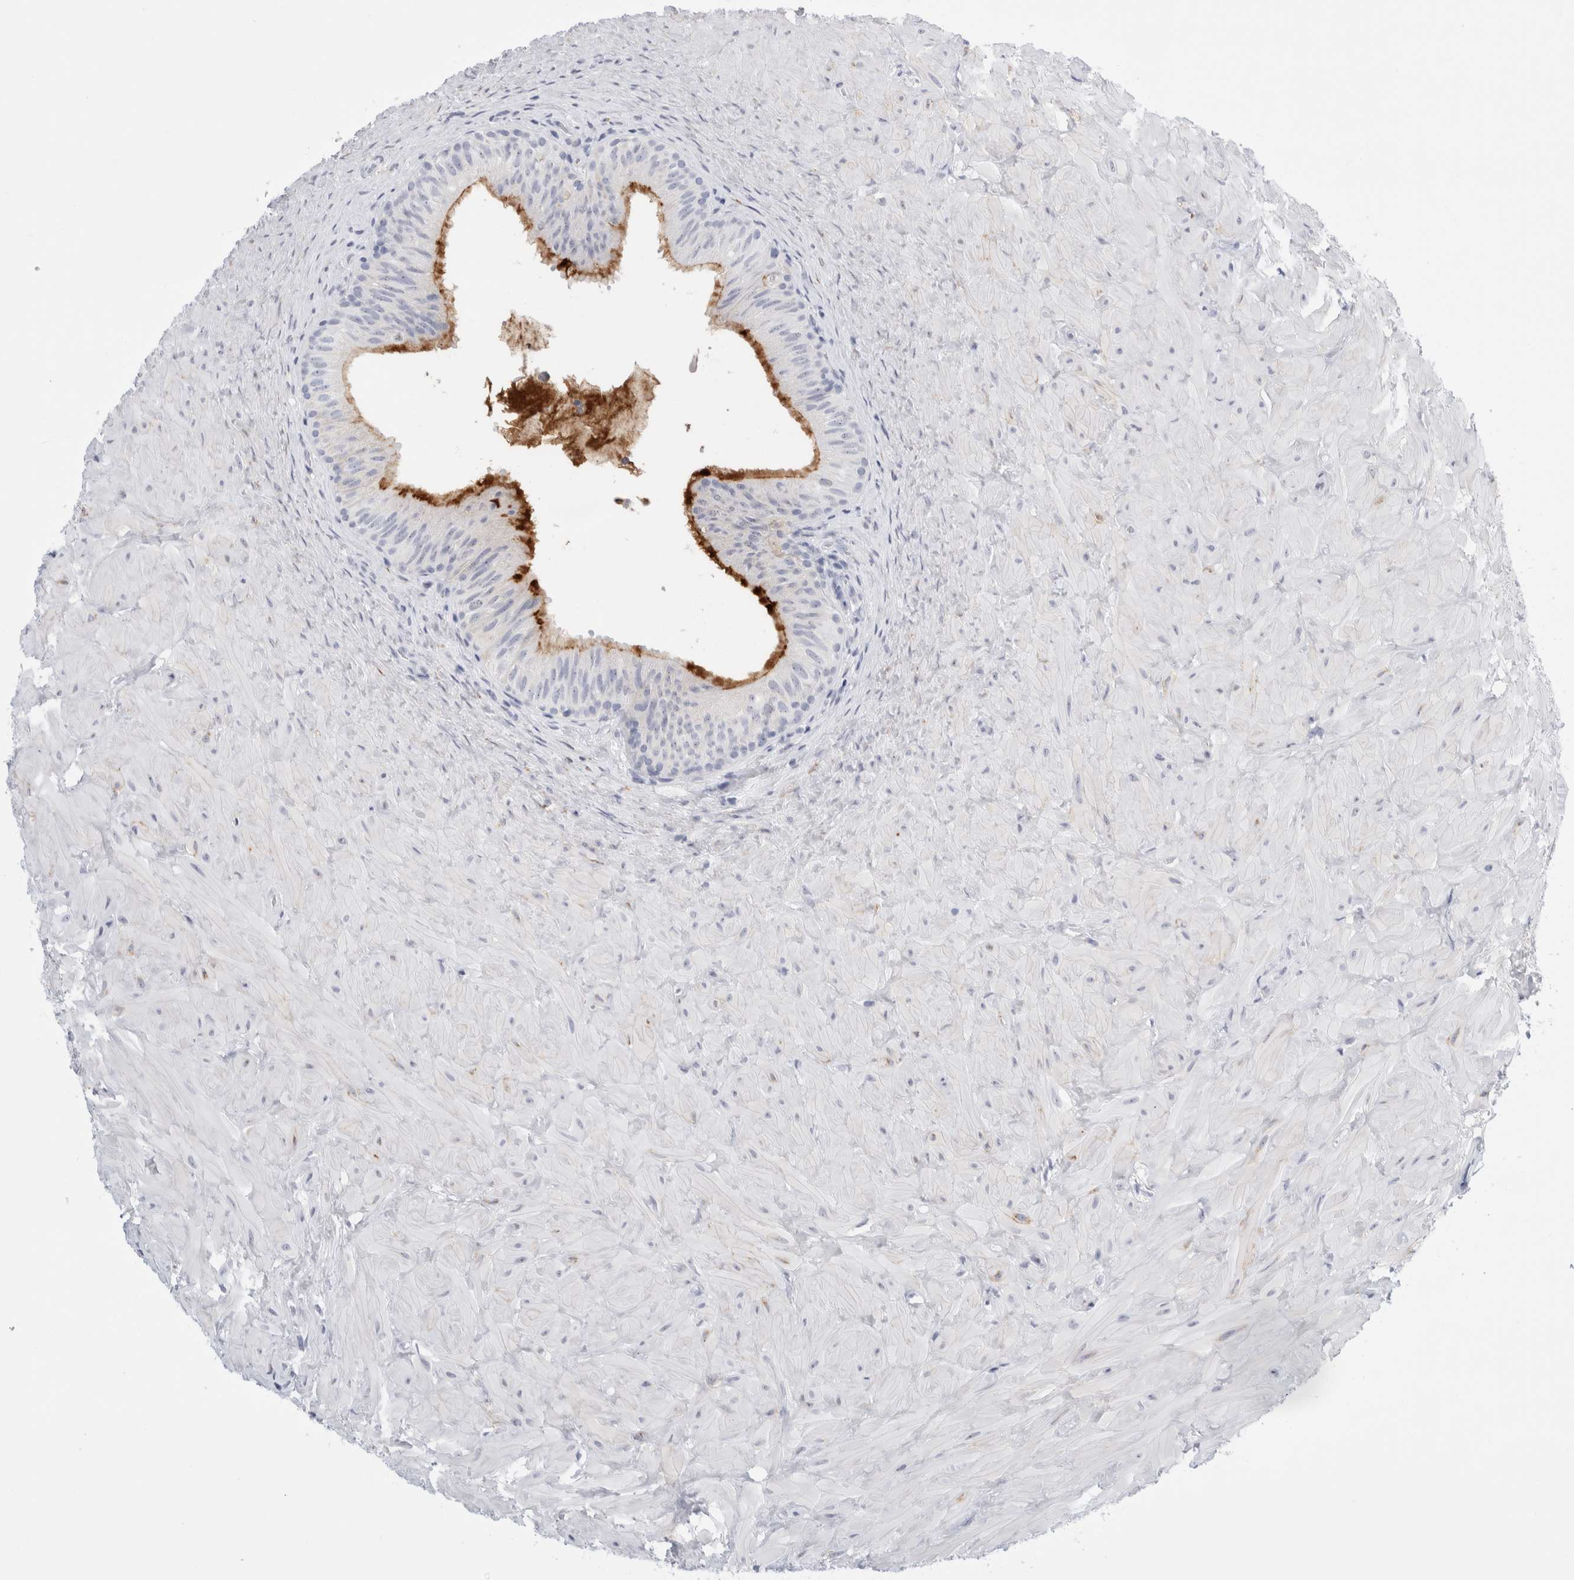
{"staining": {"intensity": "strong", "quantity": "25%-75%", "location": "cytoplasmic/membranous"}, "tissue": "epididymis", "cell_type": "Glandular cells", "image_type": "normal", "snomed": [{"axis": "morphology", "description": "Normal tissue, NOS"}, {"axis": "topography", "description": "Soft tissue"}, {"axis": "topography", "description": "Epididymis"}], "caption": "Normal epididymis shows strong cytoplasmic/membranous staining in approximately 25%-75% of glandular cells, visualized by immunohistochemistry. (DAB (3,3'-diaminobenzidine) IHC, brown staining for protein, blue staining for nuclei).", "gene": "MUC15", "patient": {"sex": "male", "age": 26}}